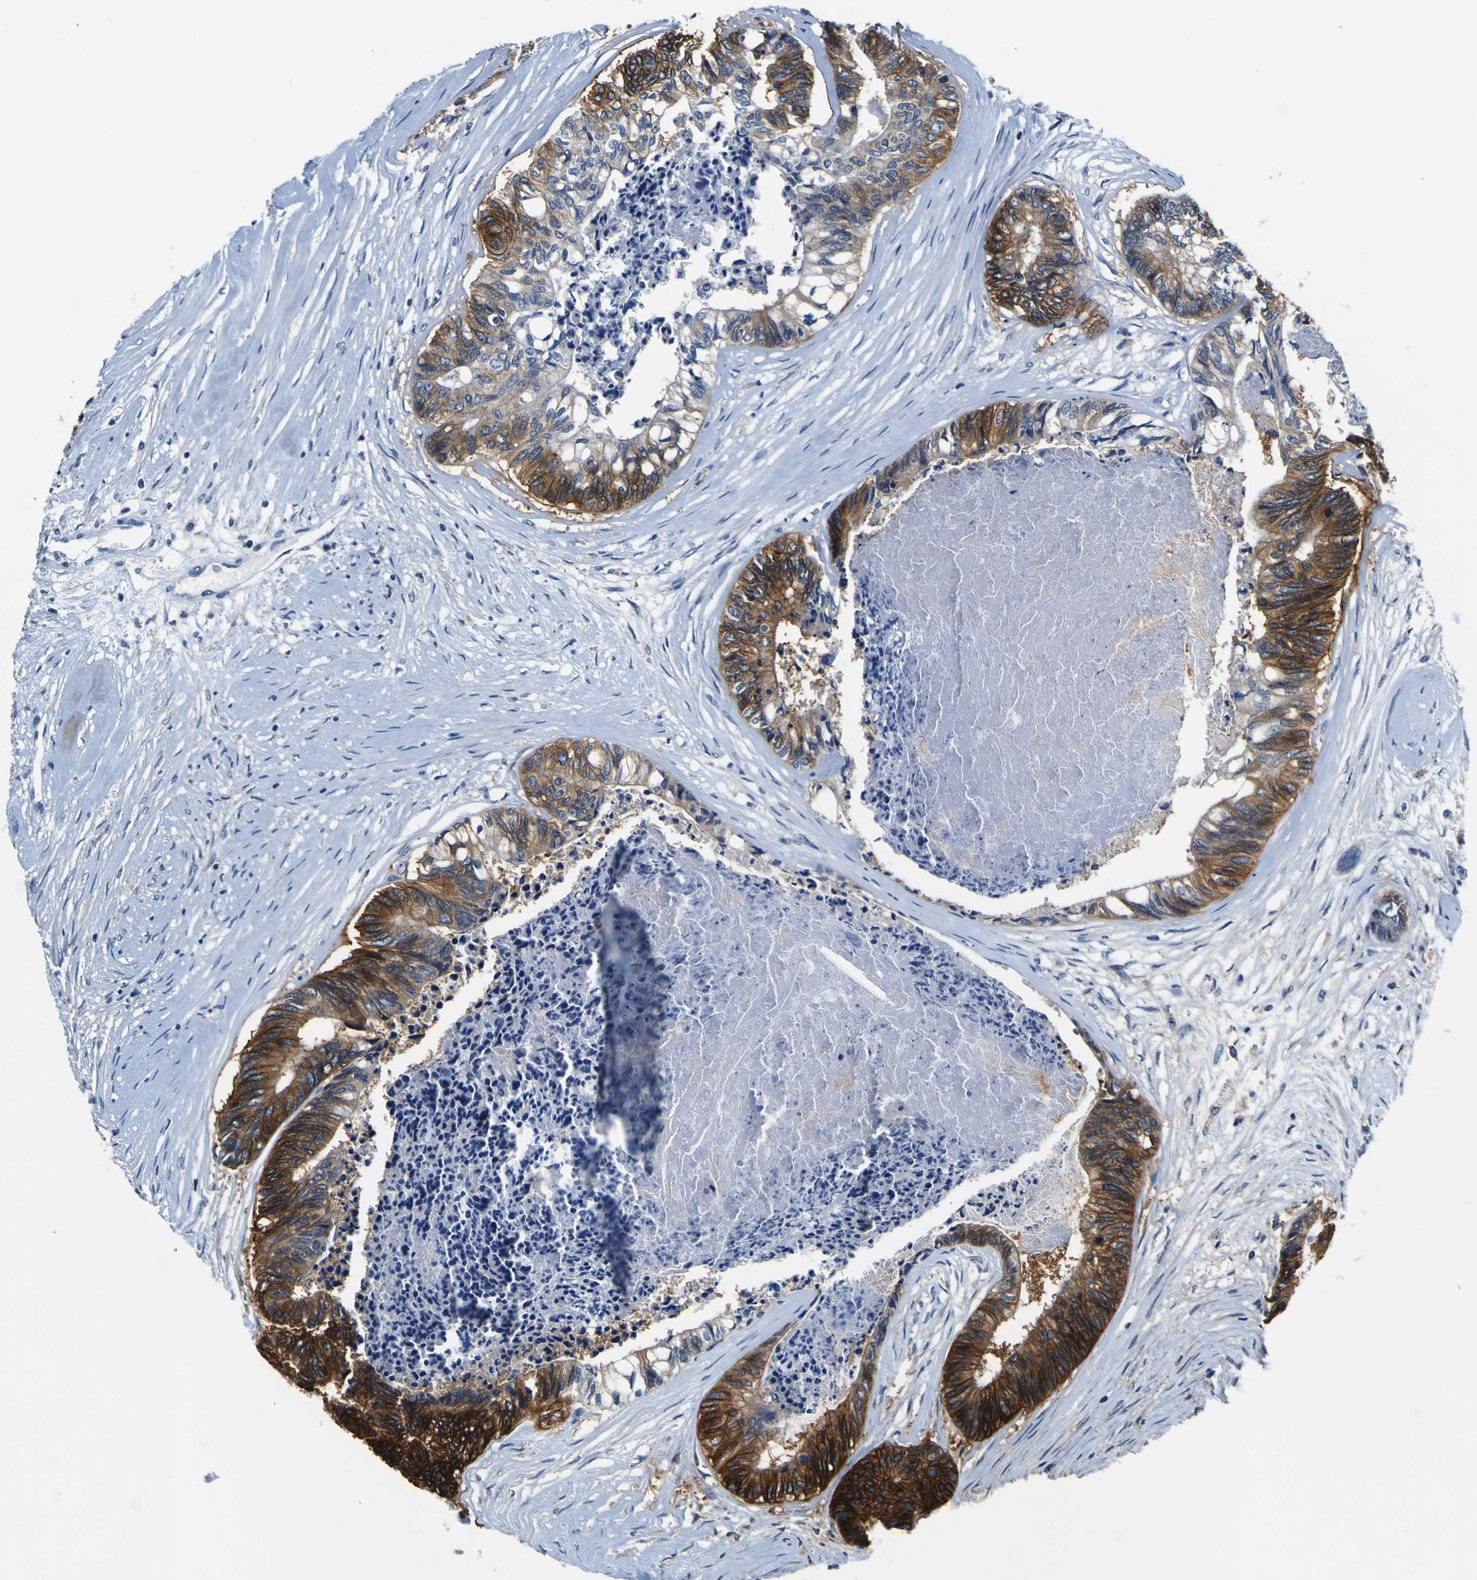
{"staining": {"intensity": "strong", "quantity": "25%-75%", "location": "cytoplasmic/membranous"}, "tissue": "colorectal cancer", "cell_type": "Tumor cells", "image_type": "cancer", "snomed": [{"axis": "morphology", "description": "Adenocarcinoma, NOS"}, {"axis": "topography", "description": "Rectum"}], "caption": "This image reveals immunohistochemistry staining of human adenocarcinoma (colorectal), with high strong cytoplasmic/membranous staining in approximately 25%-75% of tumor cells.", "gene": "EPHB4", "patient": {"sex": "male", "age": 63}}